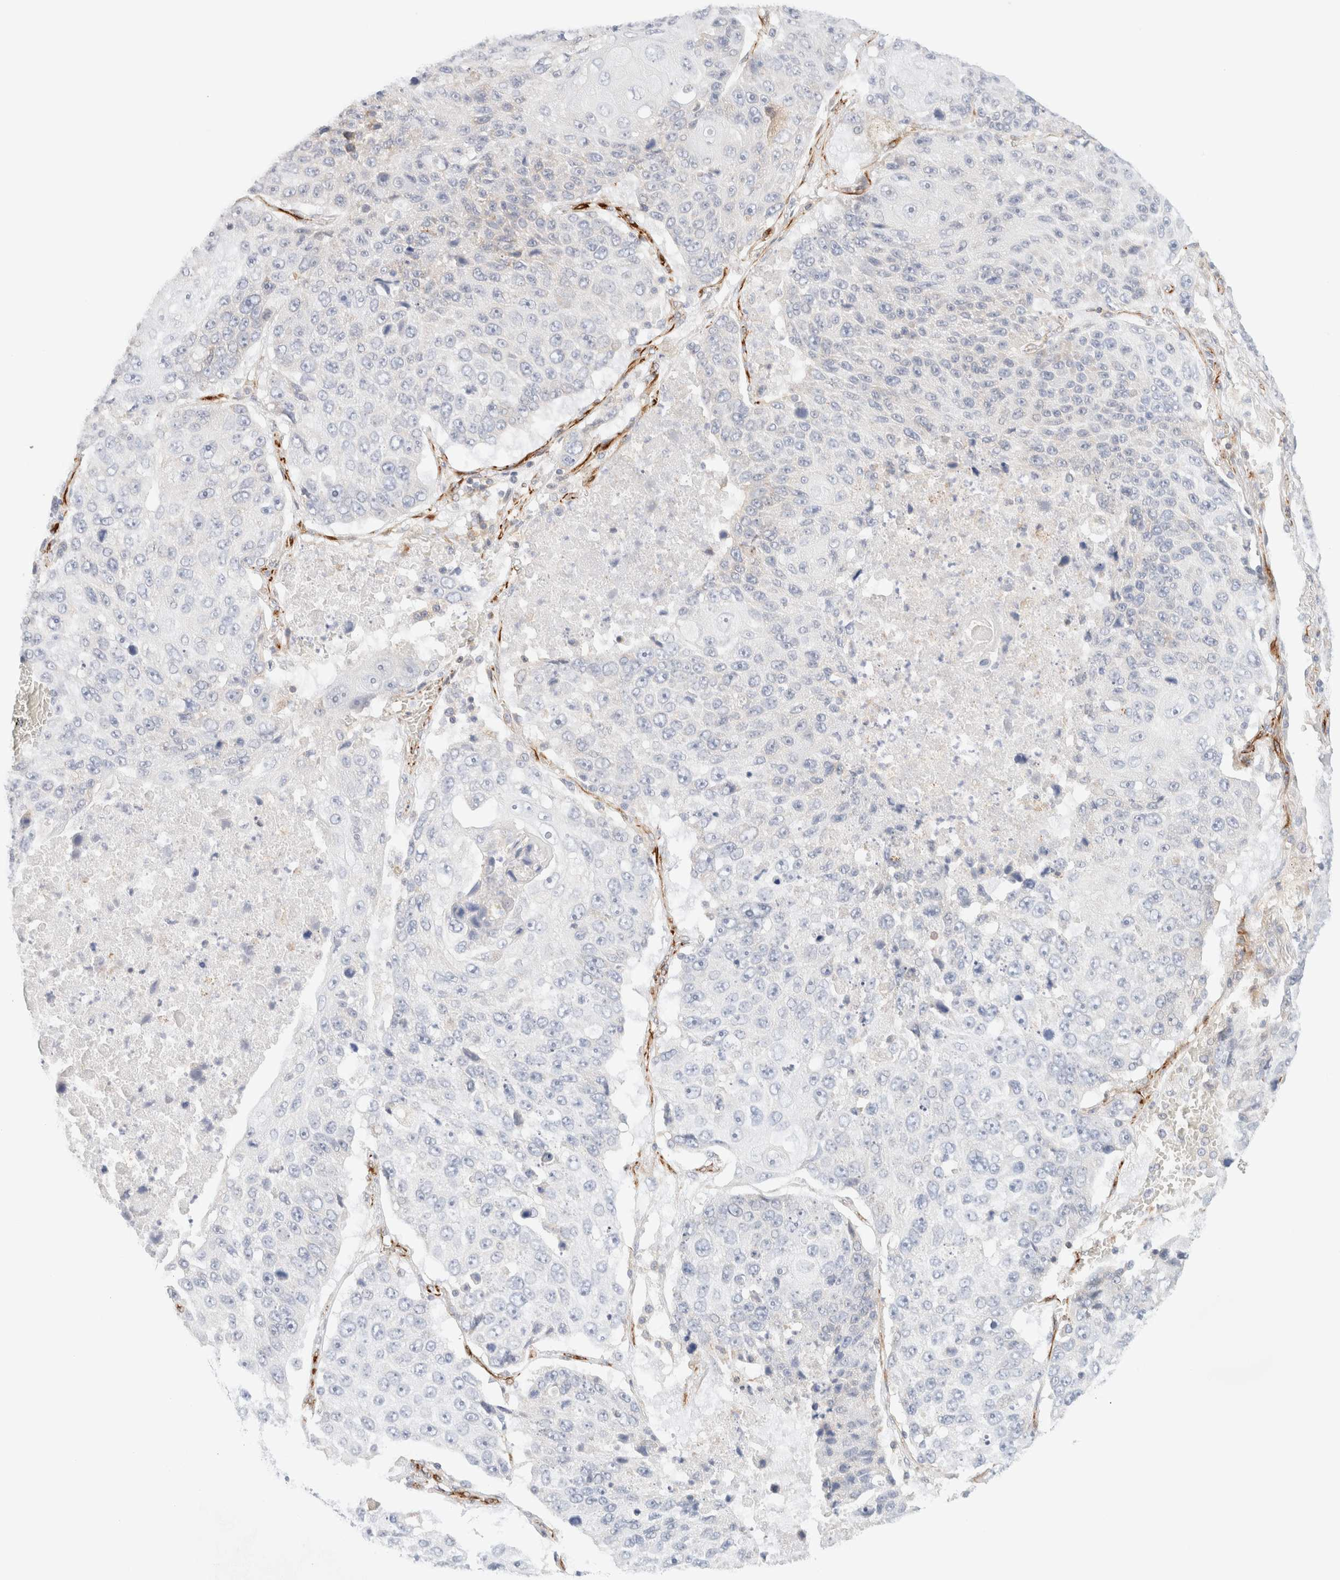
{"staining": {"intensity": "negative", "quantity": "none", "location": "none"}, "tissue": "lung cancer", "cell_type": "Tumor cells", "image_type": "cancer", "snomed": [{"axis": "morphology", "description": "Squamous cell carcinoma, NOS"}, {"axis": "topography", "description": "Lung"}], "caption": "IHC micrograph of neoplastic tissue: human lung squamous cell carcinoma stained with DAB shows no significant protein staining in tumor cells.", "gene": "SLC25A48", "patient": {"sex": "male", "age": 61}}